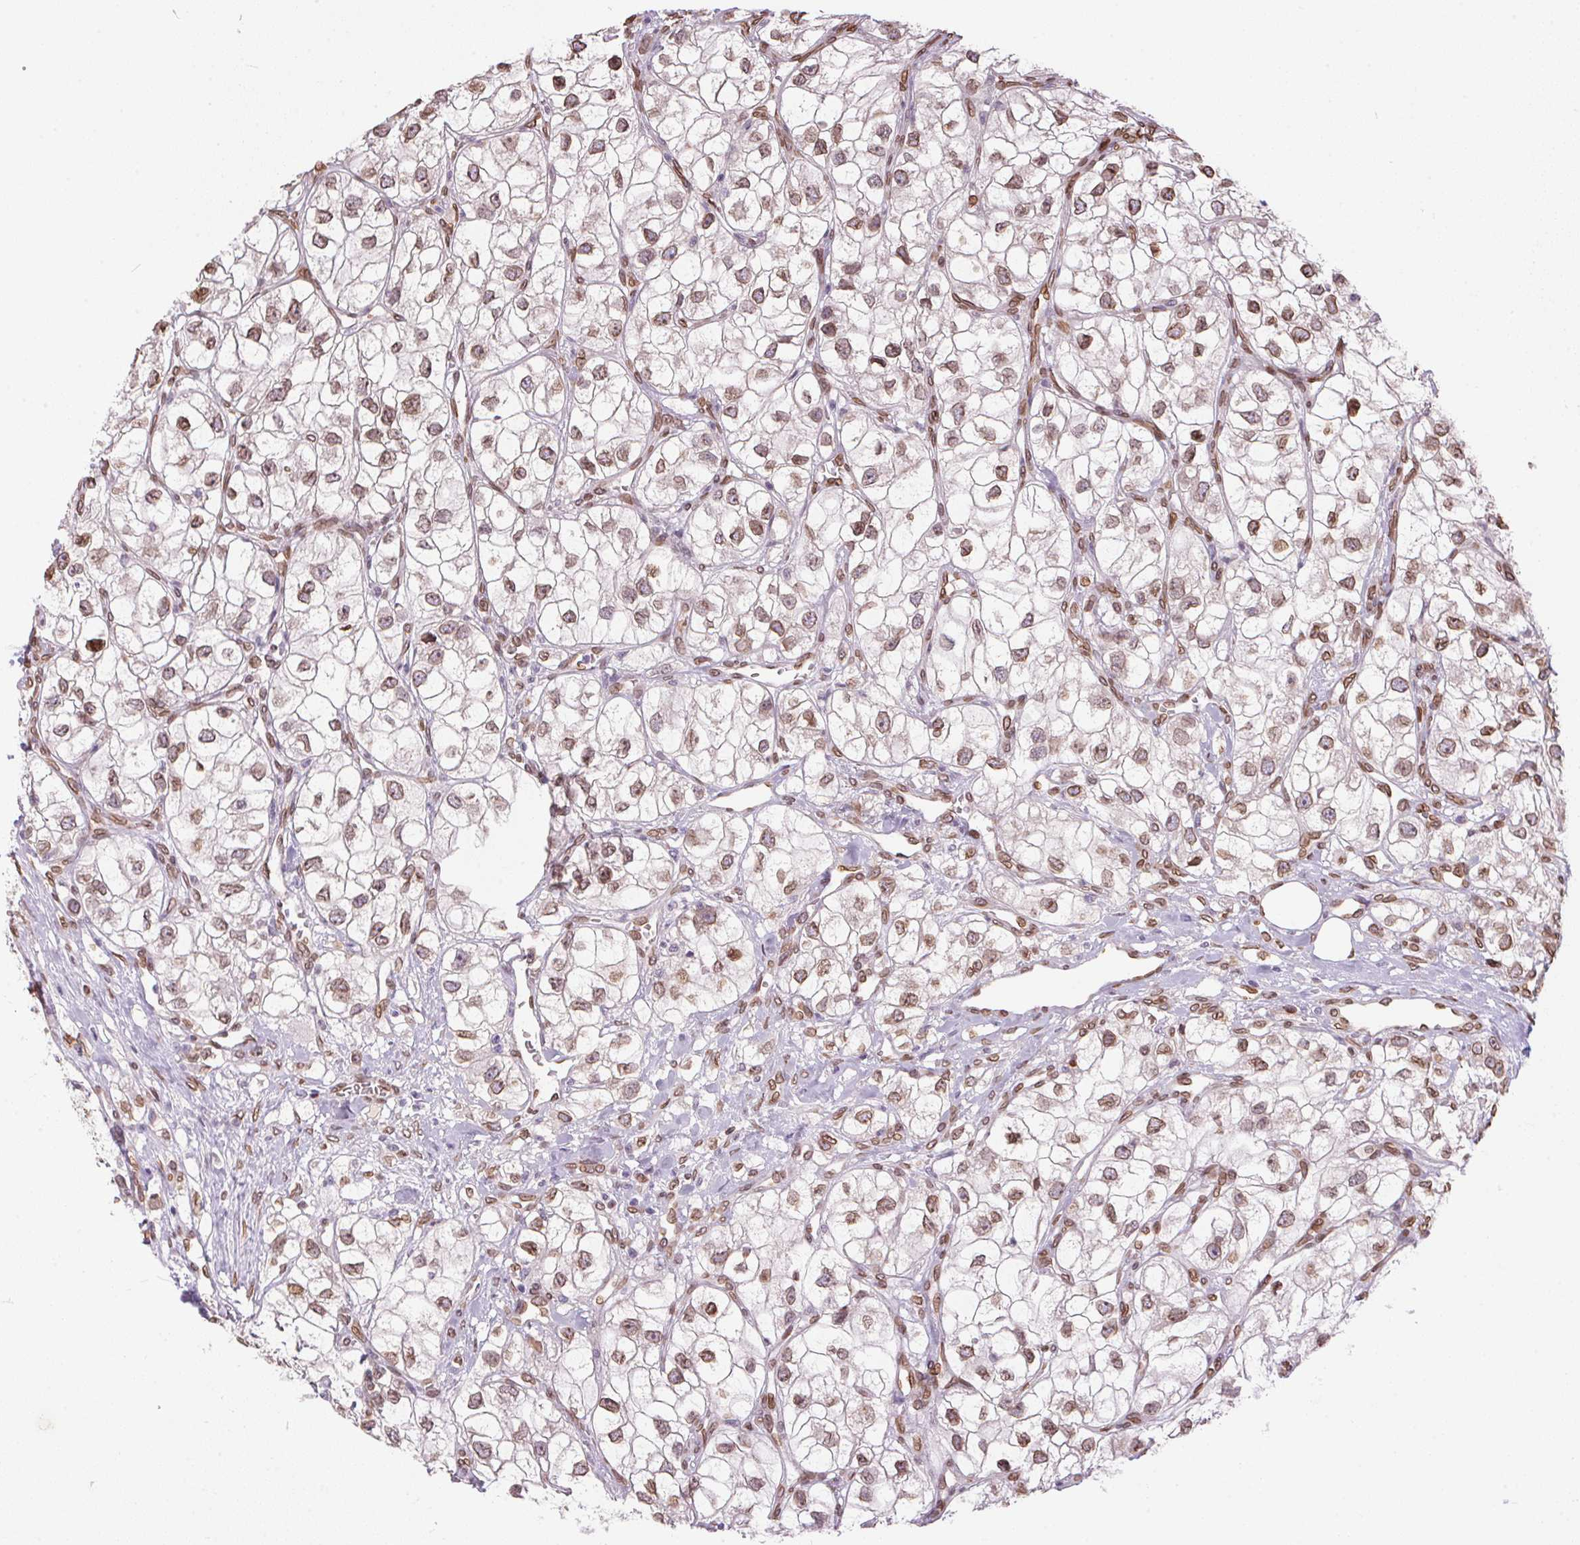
{"staining": {"intensity": "moderate", "quantity": ">75%", "location": "nuclear"}, "tissue": "renal cancer", "cell_type": "Tumor cells", "image_type": "cancer", "snomed": [{"axis": "morphology", "description": "Adenocarcinoma, NOS"}, {"axis": "topography", "description": "Kidney"}], "caption": "Renal adenocarcinoma stained with immunohistochemistry (IHC) shows moderate nuclear expression in approximately >75% of tumor cells.", "gene": "TMEM175", "patient": {"sex": "male", "age": 59}}